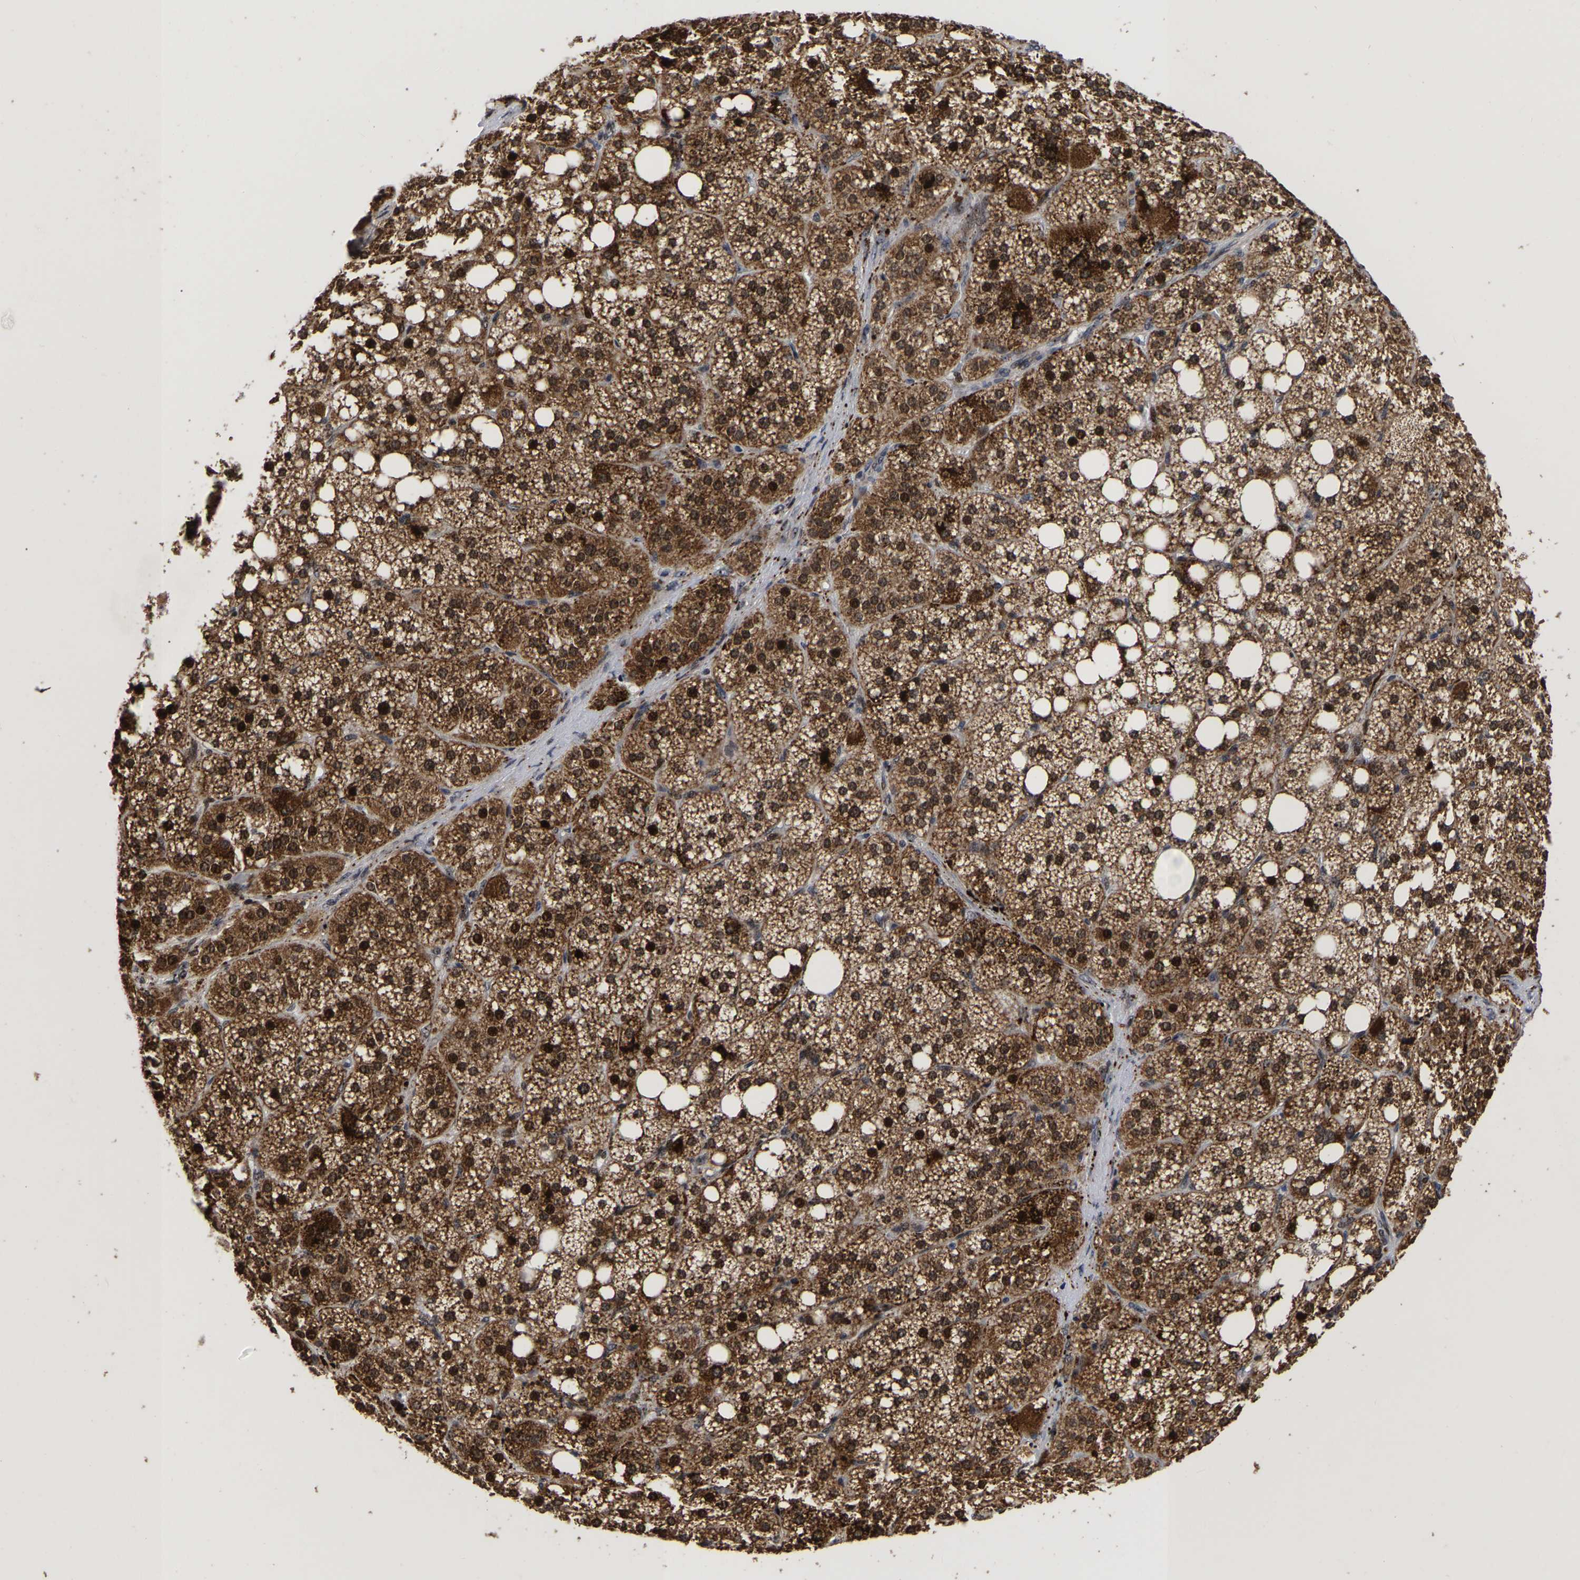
{"staining": {"intensity": "strong", "quantity": ">75%", "location": "cytoplasmic/membranous,nuclear"}, "tissue": "adrenal gland", "cell_type": "Glandular cells", "image_type": "normal", "snomed": [{"axis": "morphology", "description": "Normal tissue, NOS"}, {"axis": "topography", "description": "Adrenal gland"}], "caption": "Strong cytoplasmic/membranous,nuclear positivity for a protein is appreciated in about >75% of glandular cells of unremarkable adrenal gland using IHC.", "gene": "JUNB", "patient": {"sex": "female", "age": 59}}